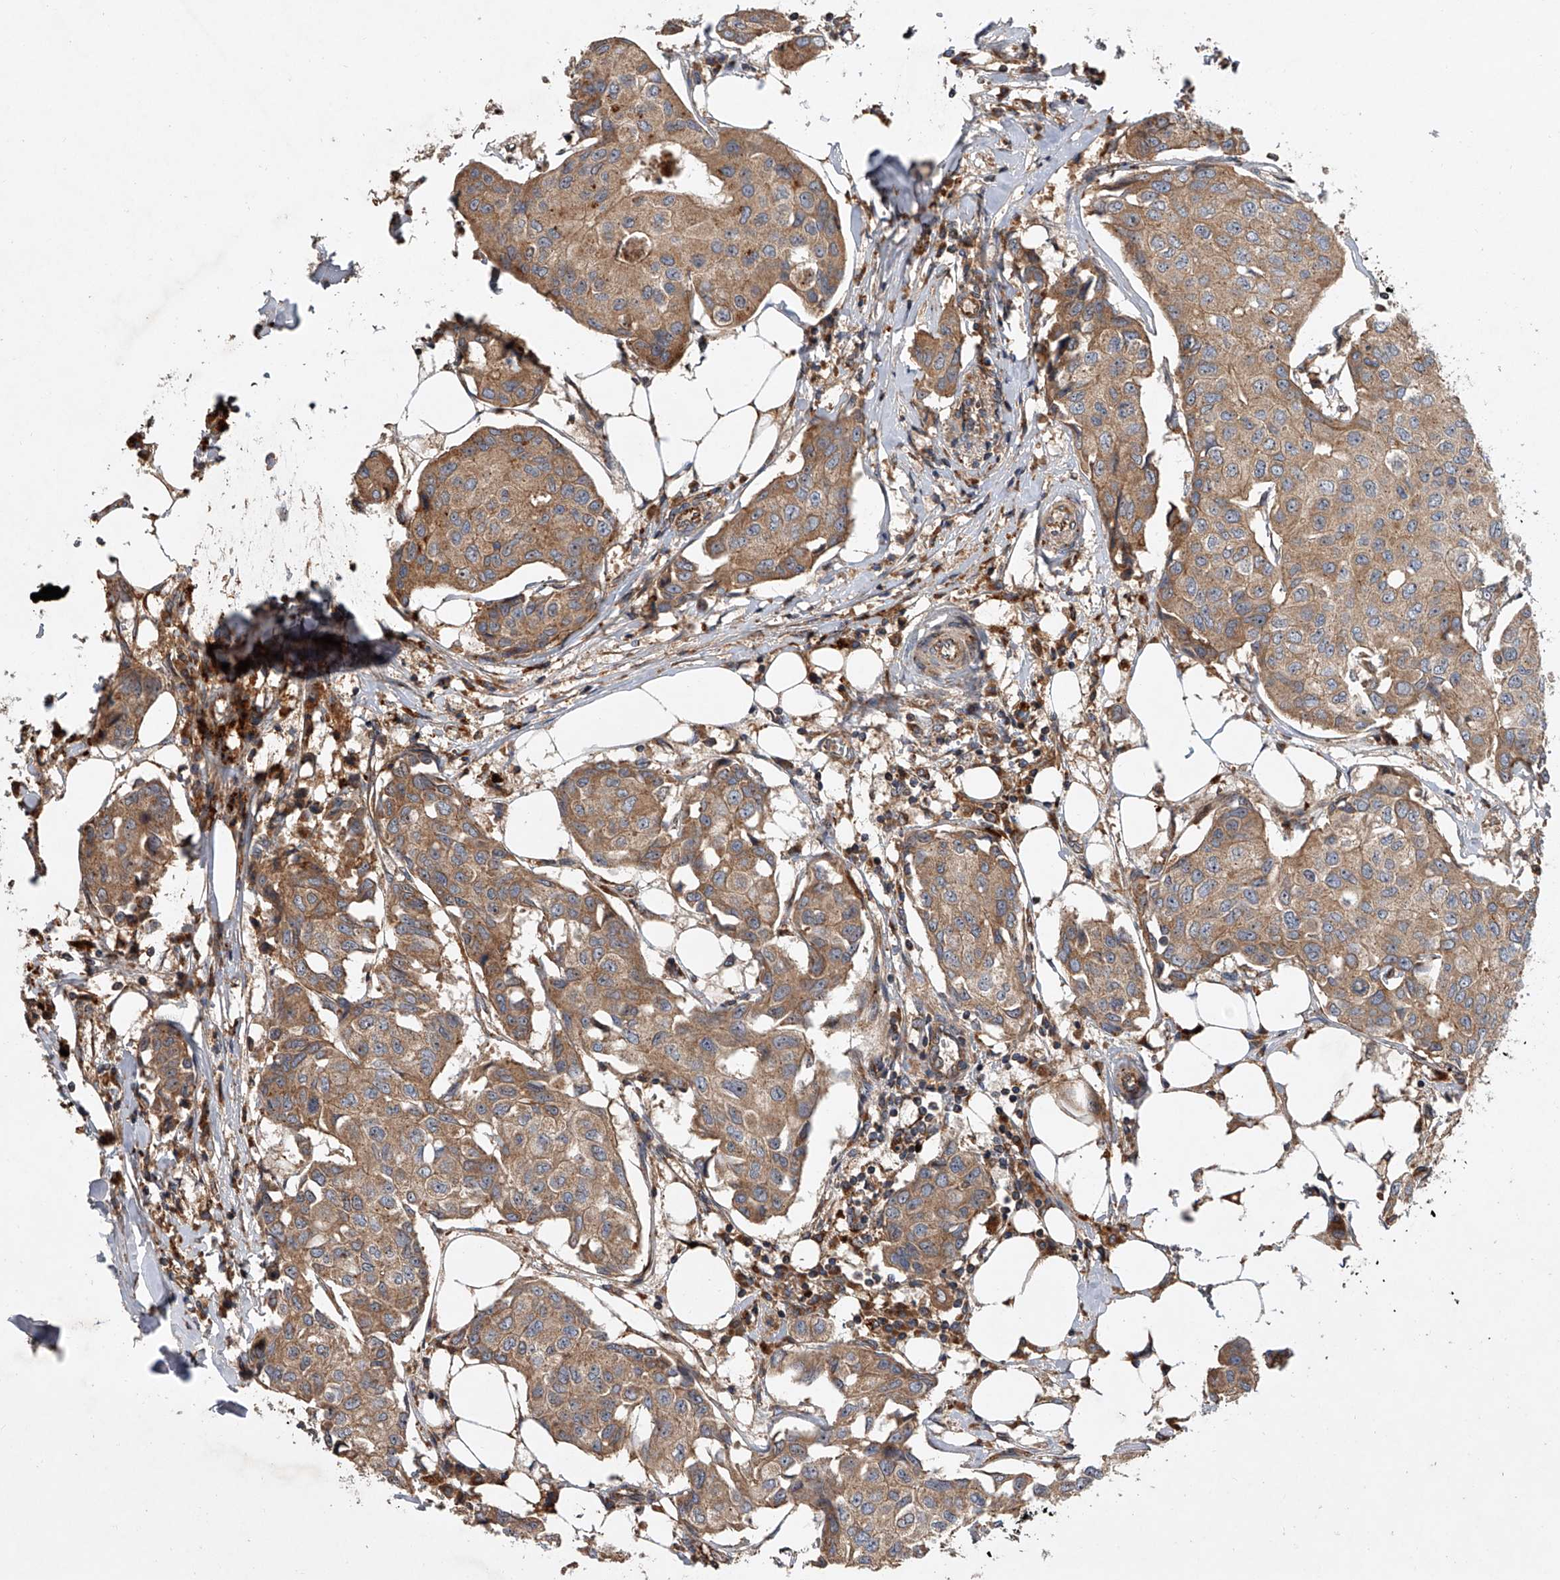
{"staining": {"intensity": "moderate", "quantity": ">75%", "location": "cytoplasmic/membranous"}, "tissue": "breast cancer", "cell_type": "Tumor cells", "image_type": "cancer", "snomed": [{"axis": "morphology", "description": "Duct carcinoma"}, {"axis": "topography", "description": "Breast"}], "caption": "Moderate cytoplasmic/membranous expression is identified in about >75% of tumor cells in breast cancer.", "gene": "USP47", "patient": {"sex": "female", "age": 80}}